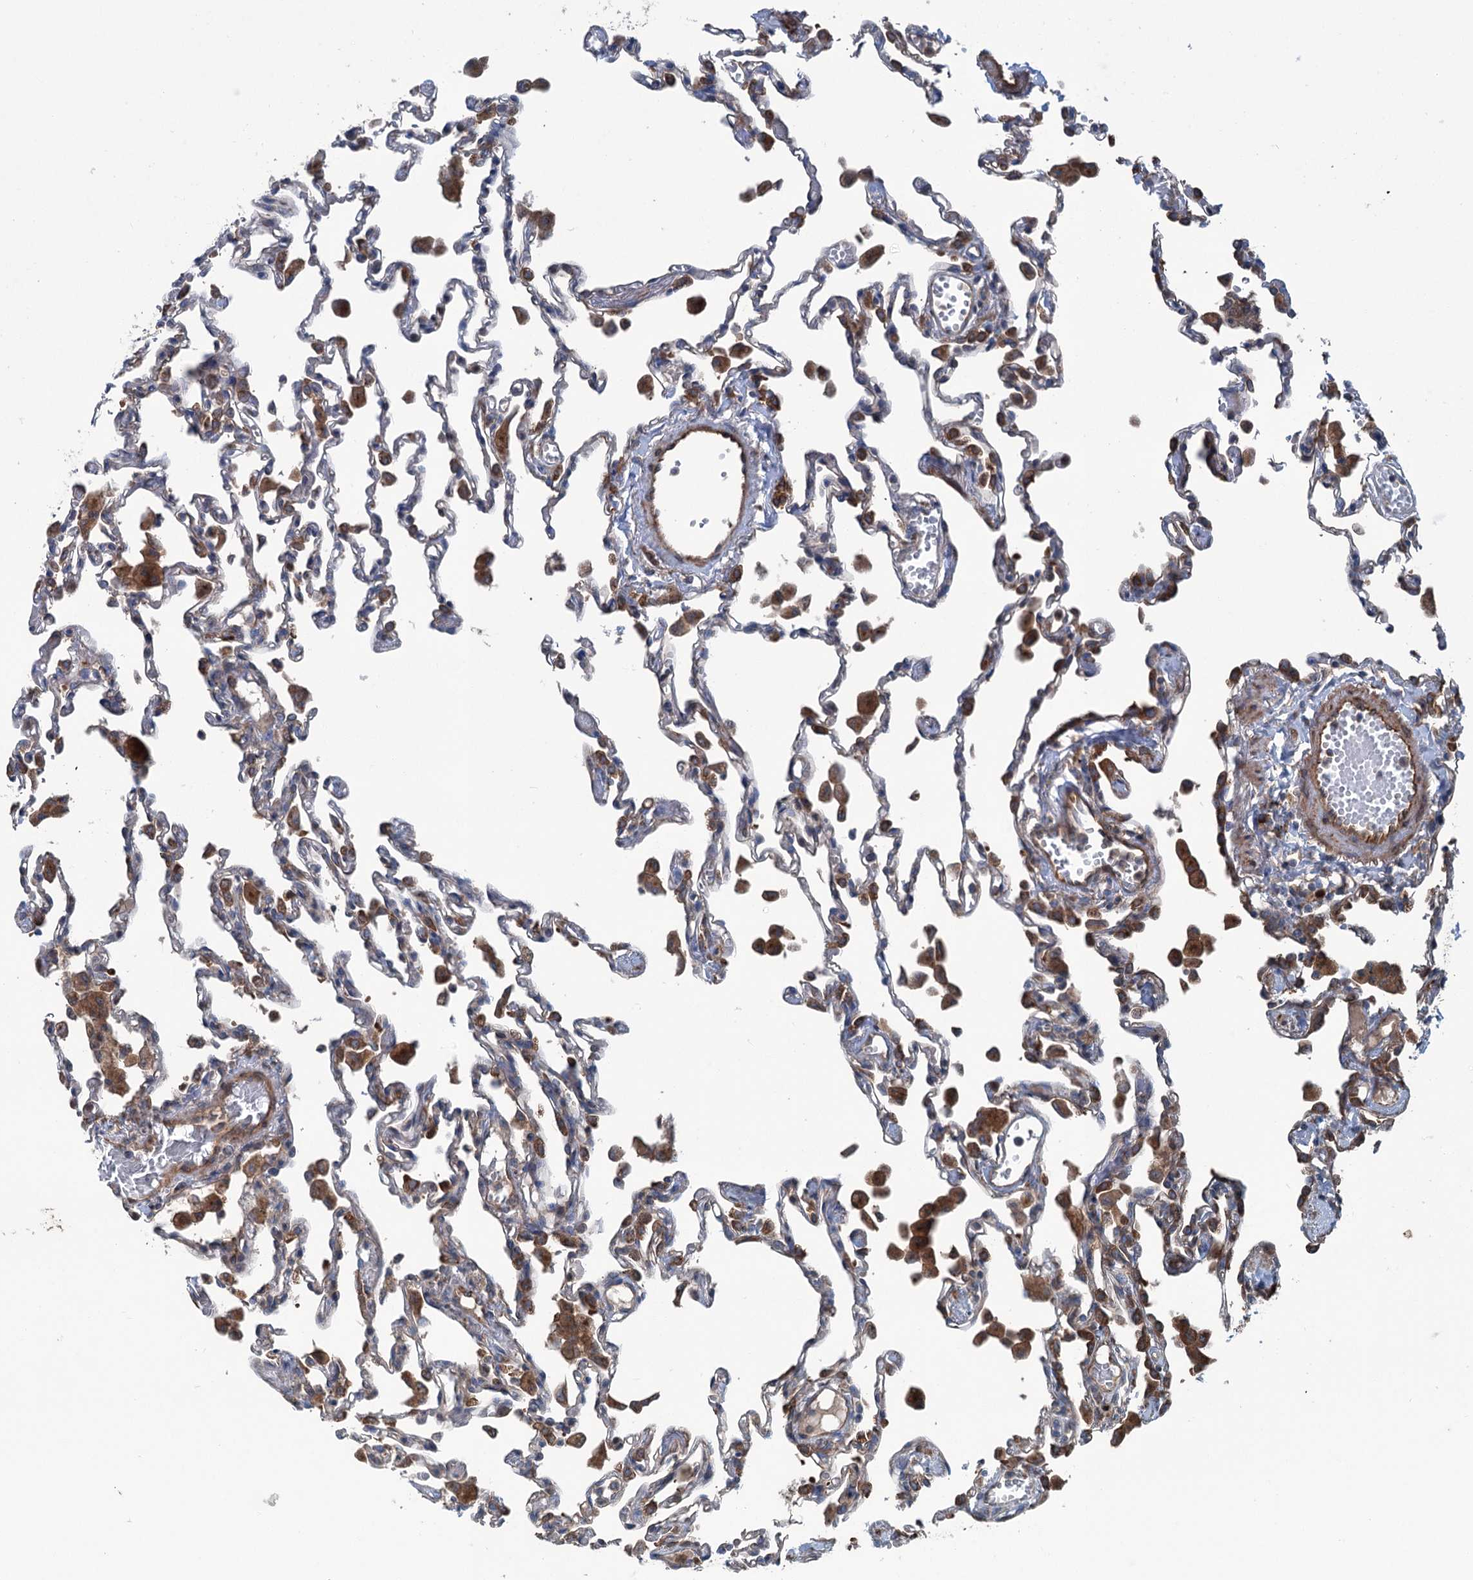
{"staining": {"intensity": "moderate", "quantity": "25%-75%", "location": "cytoplasmic/membranous"}, "tissue": "lung", "cell_type": "Alveolar cells", "image_type": "normal", "snomed": [{"axis": "morphology", "description": "Normal tissue, NOS"}, {"axis": "topography", "description": "Bronchus"}, {"axis": "topography", "description": "Lung"}], "caption": "Lung stained with DAB IHC displays medium levels of moderate cytoplasmic/membranous staining in approximately 25%-75% of alveolar cells.", "gene": "CALCOCO1", "patient": {"sex": "female", "age": 49}}